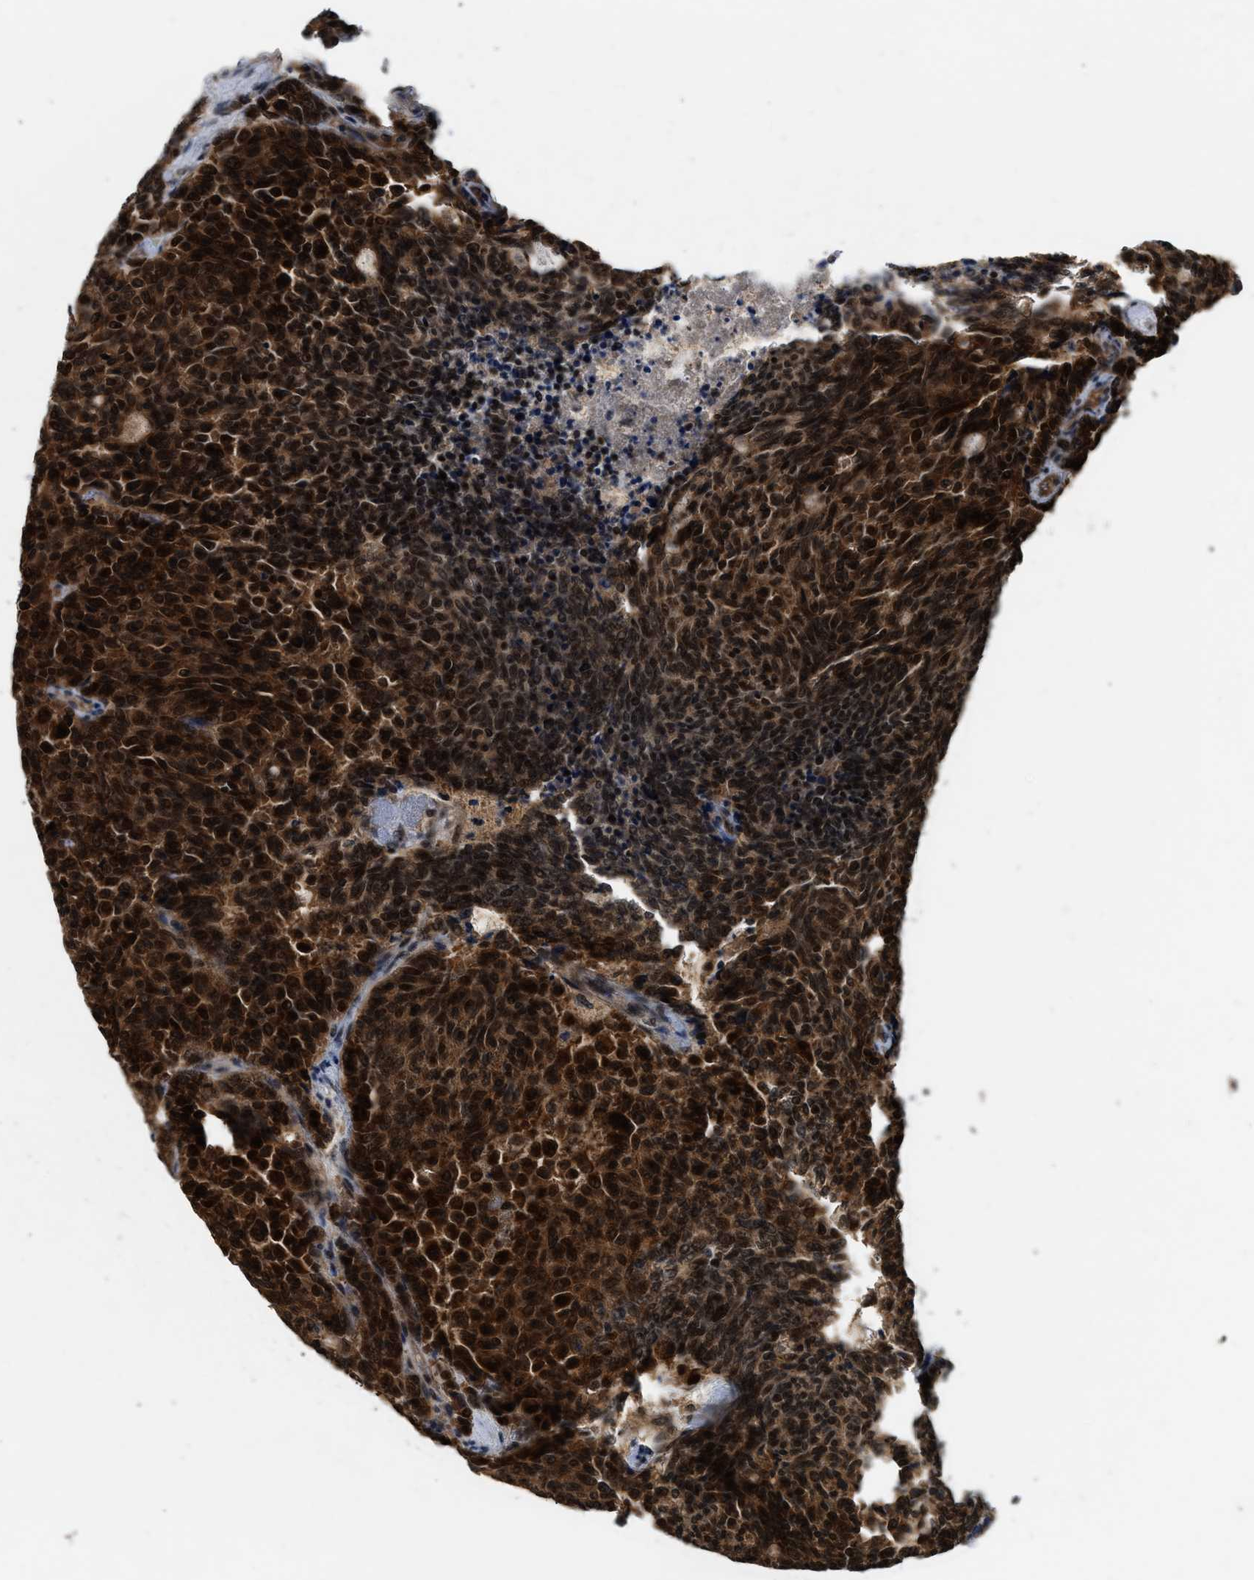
{"staining": {"intensity": "moderate", "quantity": ">75%", "location": "cytoplasmic/membranous,nuclear"}, "tissue": "carcinoid", "cell_type": "Tumor cells", "image_type": "cancer", "snomed": [{"axis": "morphology", "description": "Carcinoid, malignant, NOS"}, {"axis": "topography", "description": "Pancreas"}], "caption": "Brown immunohistochemical staining in malignant carcinoid exhibits moderate cytoplasmic/membranous and nuclear expression in about >75% of tumor cells.", "gene": "RUSC2", "patient": {"sex": "female", "age": 54}}